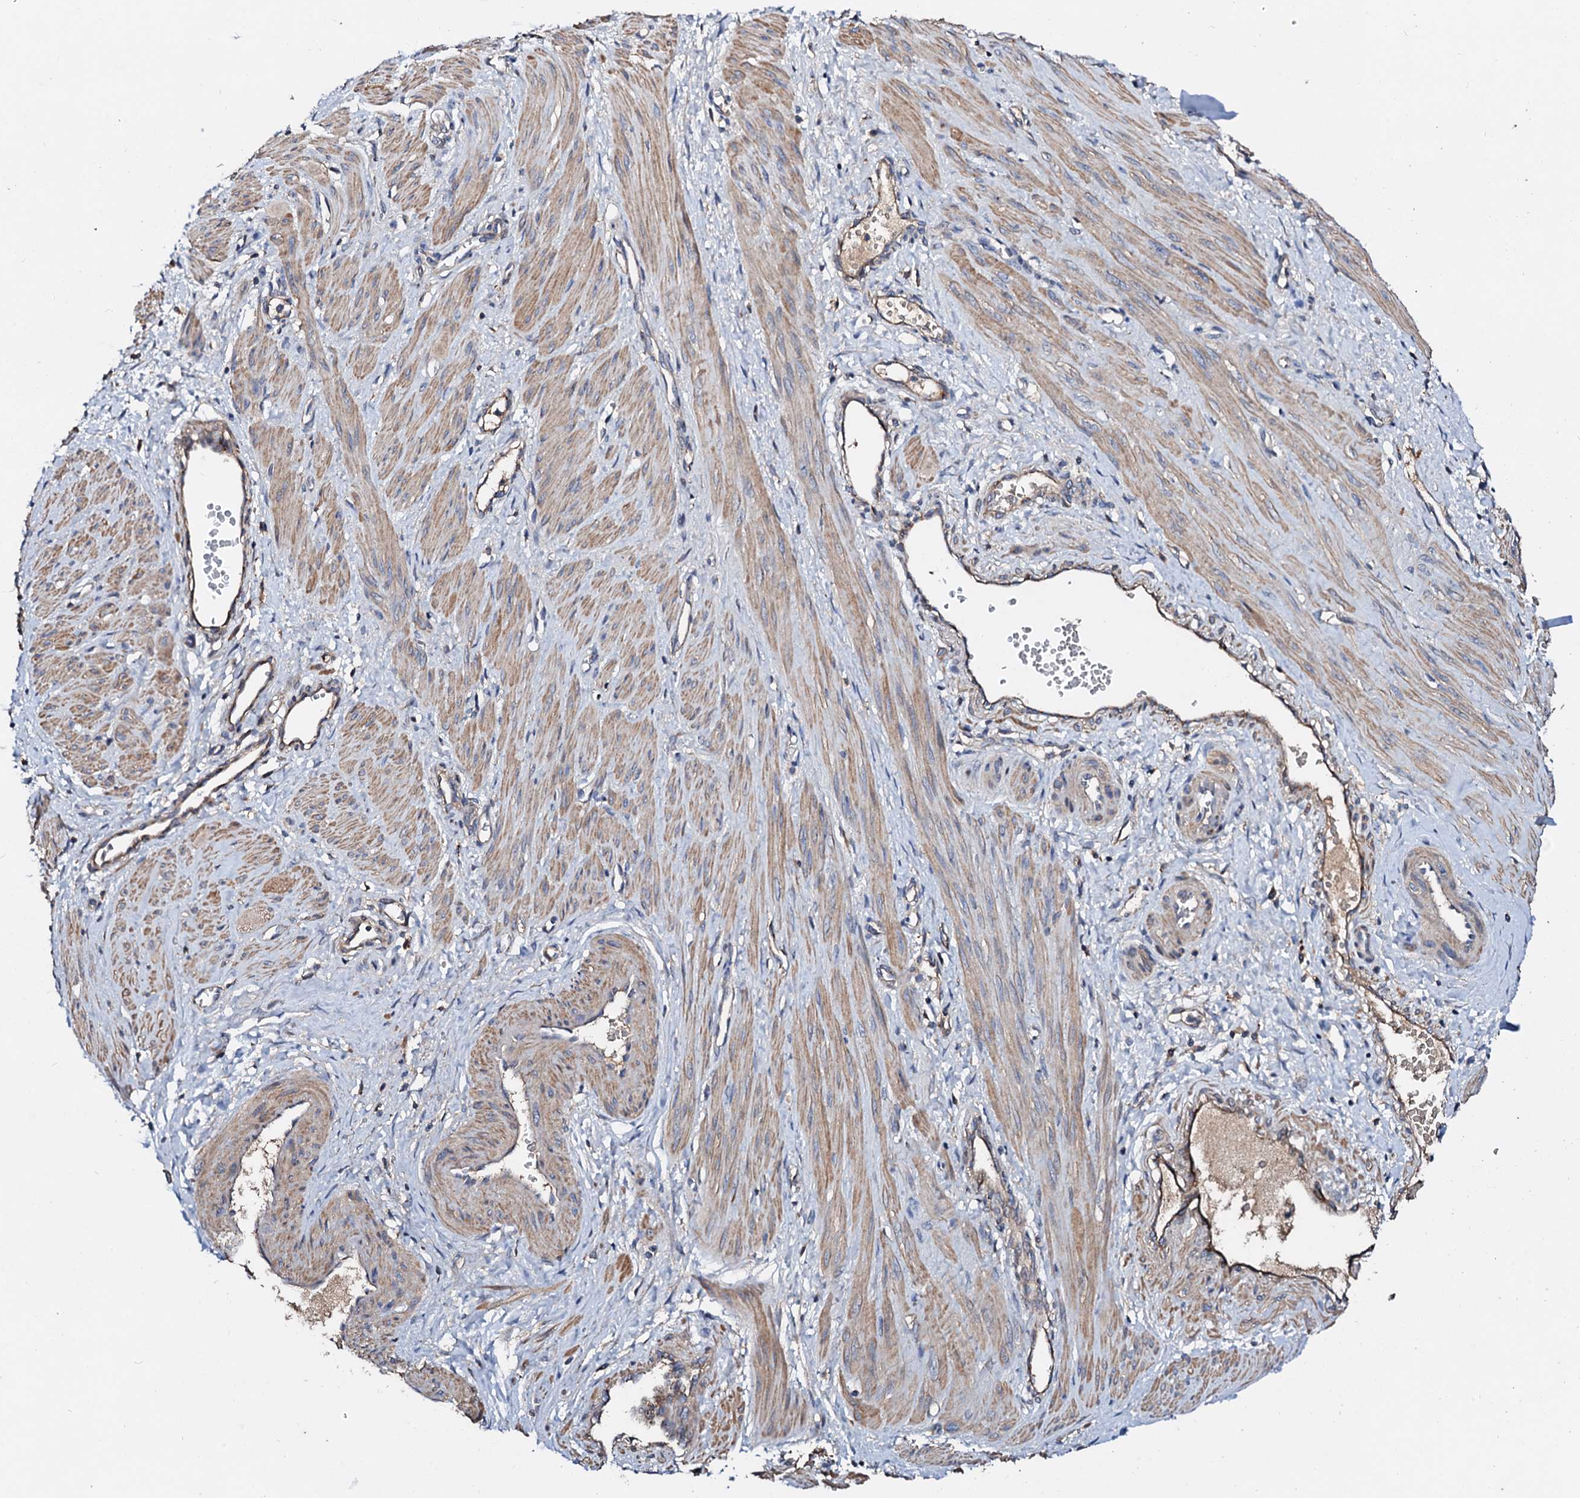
{"staining": {"intensity": "moderate", "quantity": ">75%", "location": "cytoplasmic/membranous"}, "tissue": "smooth muscle", "cell_type": "Smooth muscle cells", "image_type": "normal", "snomed": [{"axis": "morphology", "description": "Normal tissue, NOS"}, {"axis": "topography", "description": "Endometrium"}], "caption": "About >75% of smooth muscle cells in normal smooth muscle display moderate cytoplasmic/membranous protein positivity as visualized by brown immunohistochemical staining.", "gene": "FIBIN", "patient": {"sex": "female", "age": 33}}